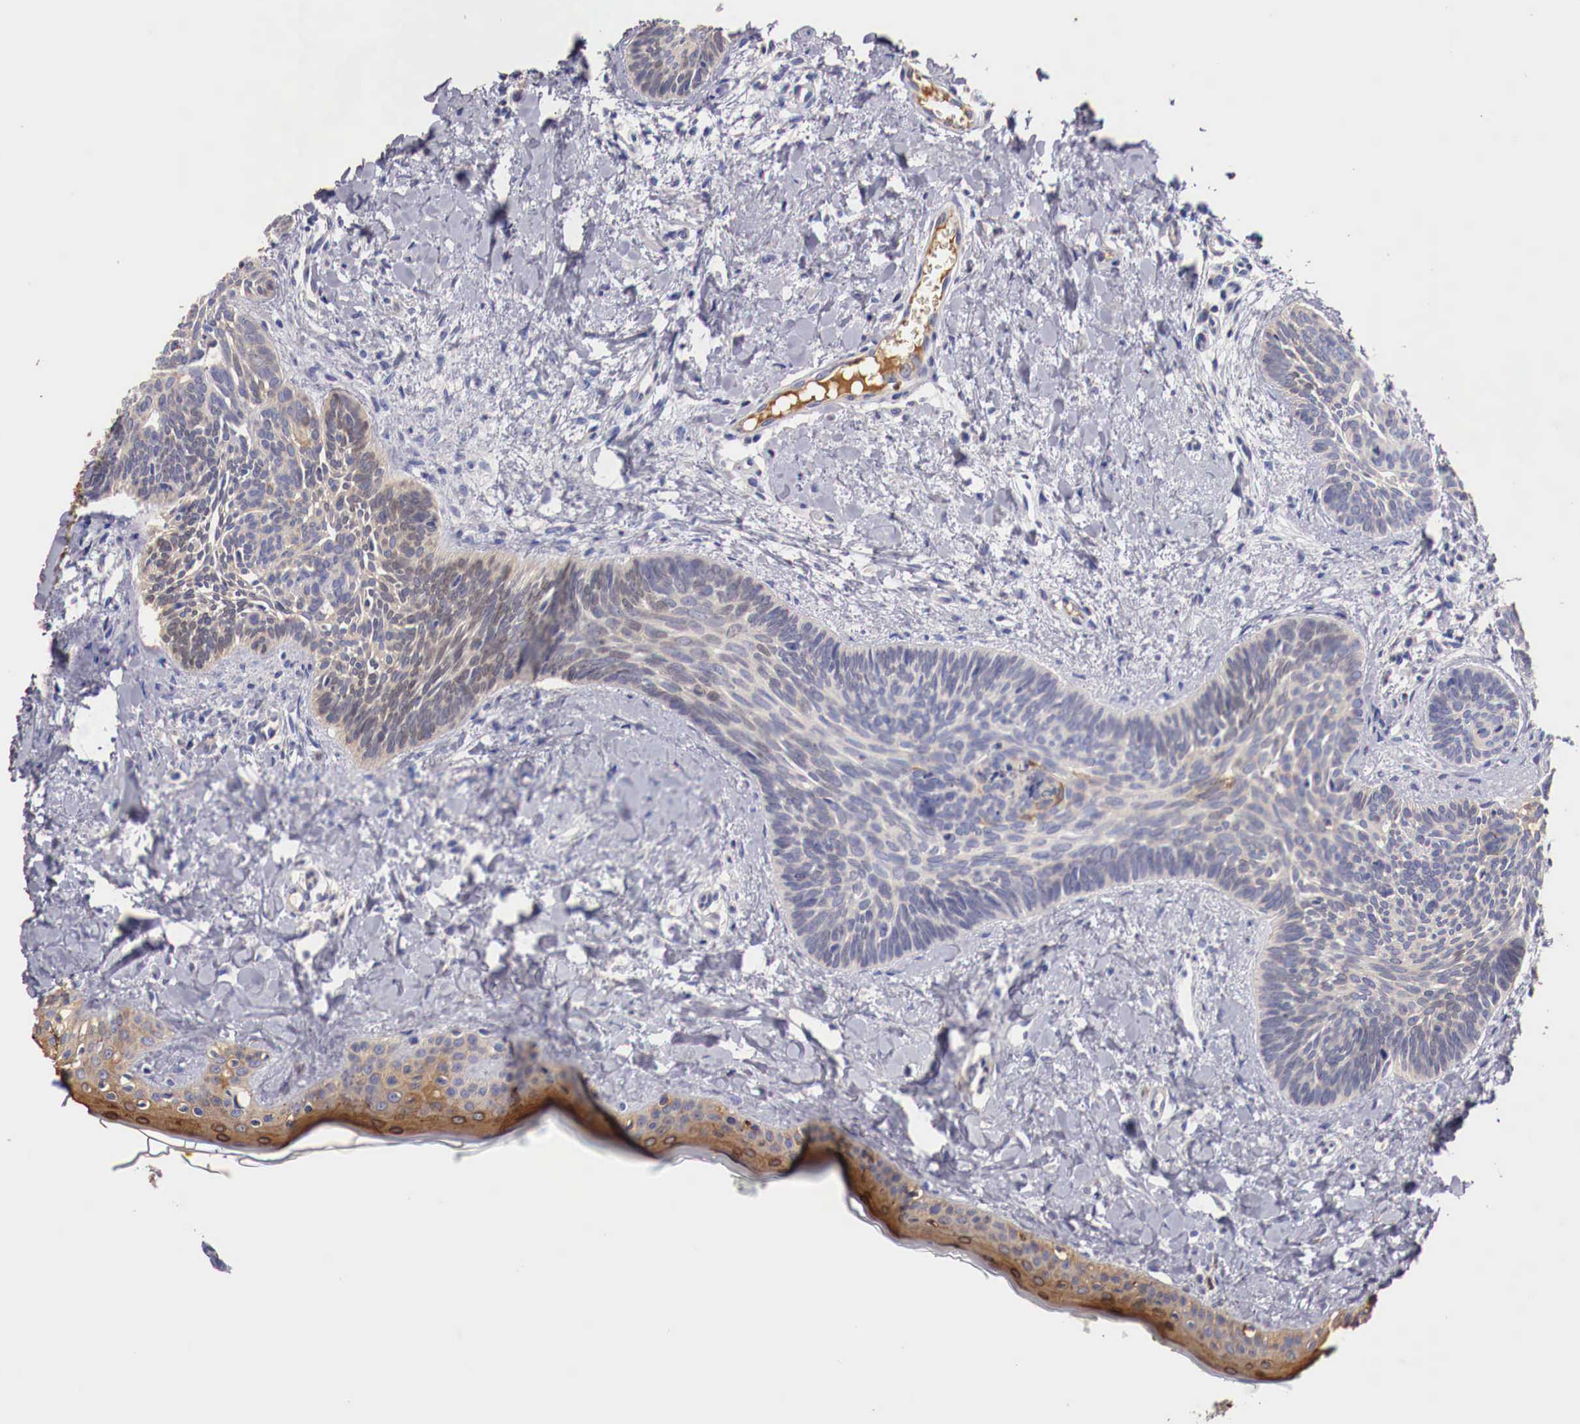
{"staining": {"intensity": "moderate", "quantity": "25%-75%", "location": "cytoplasmic/membranous"}, "tissue": "skin cancer", "cell_type": "Tumor cells", "image_type": "cancer", "snomed": [{"axis": "morphology", "description": "Basal cell carcinoma"}, {"axis": "topography", "description": "Skin"}], "caption": "An image of skin cancer stained for a protein reveals moderate cytoplasmic/membranous brown staining in tumor cells. The protein is shown in brown color, while the nuclei are stained blue.", "gene": "PITPNA", "patient": {"sex": "female", "age": 81}}